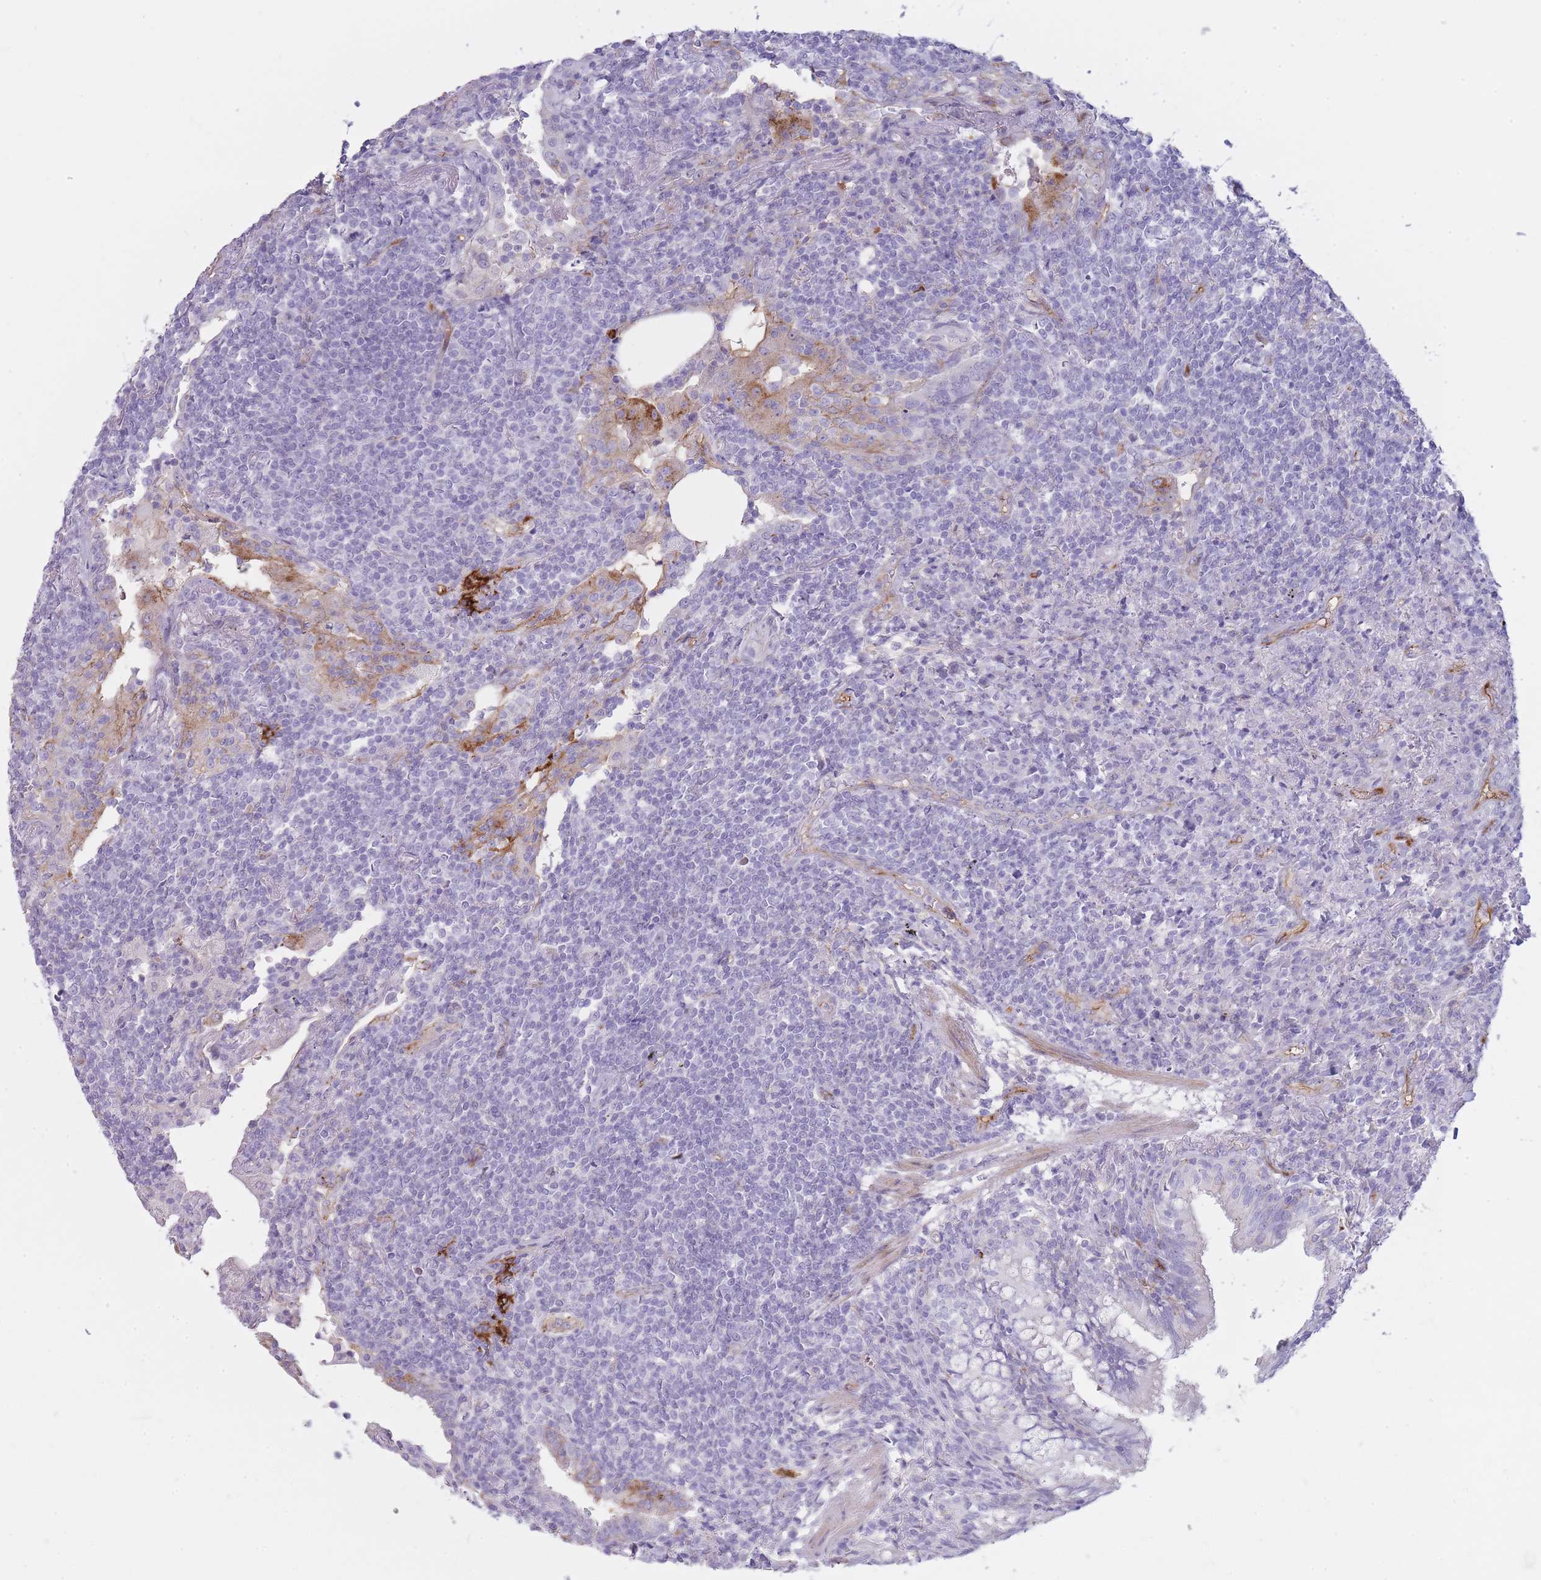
{"staining": {"intensity": "negative", "quantity": "none", "location": "none"}, "tissue": "lymphoma", "cell_type": "Tumor cells", "image_type": "cancer", "snomed": [{"axis": "morphology", "description": "Malignant lymphoma, non-Hodgkin's type, Low grade"}, {"axis": "topography", "description": "Lung"}], "caption": "There is no significant positivity in tumor cells of low-grade malignant lymphoma, non-Hodgkin's type.", "gene": "UTP14A", "patient": {"sex": "female", "age": 71}}